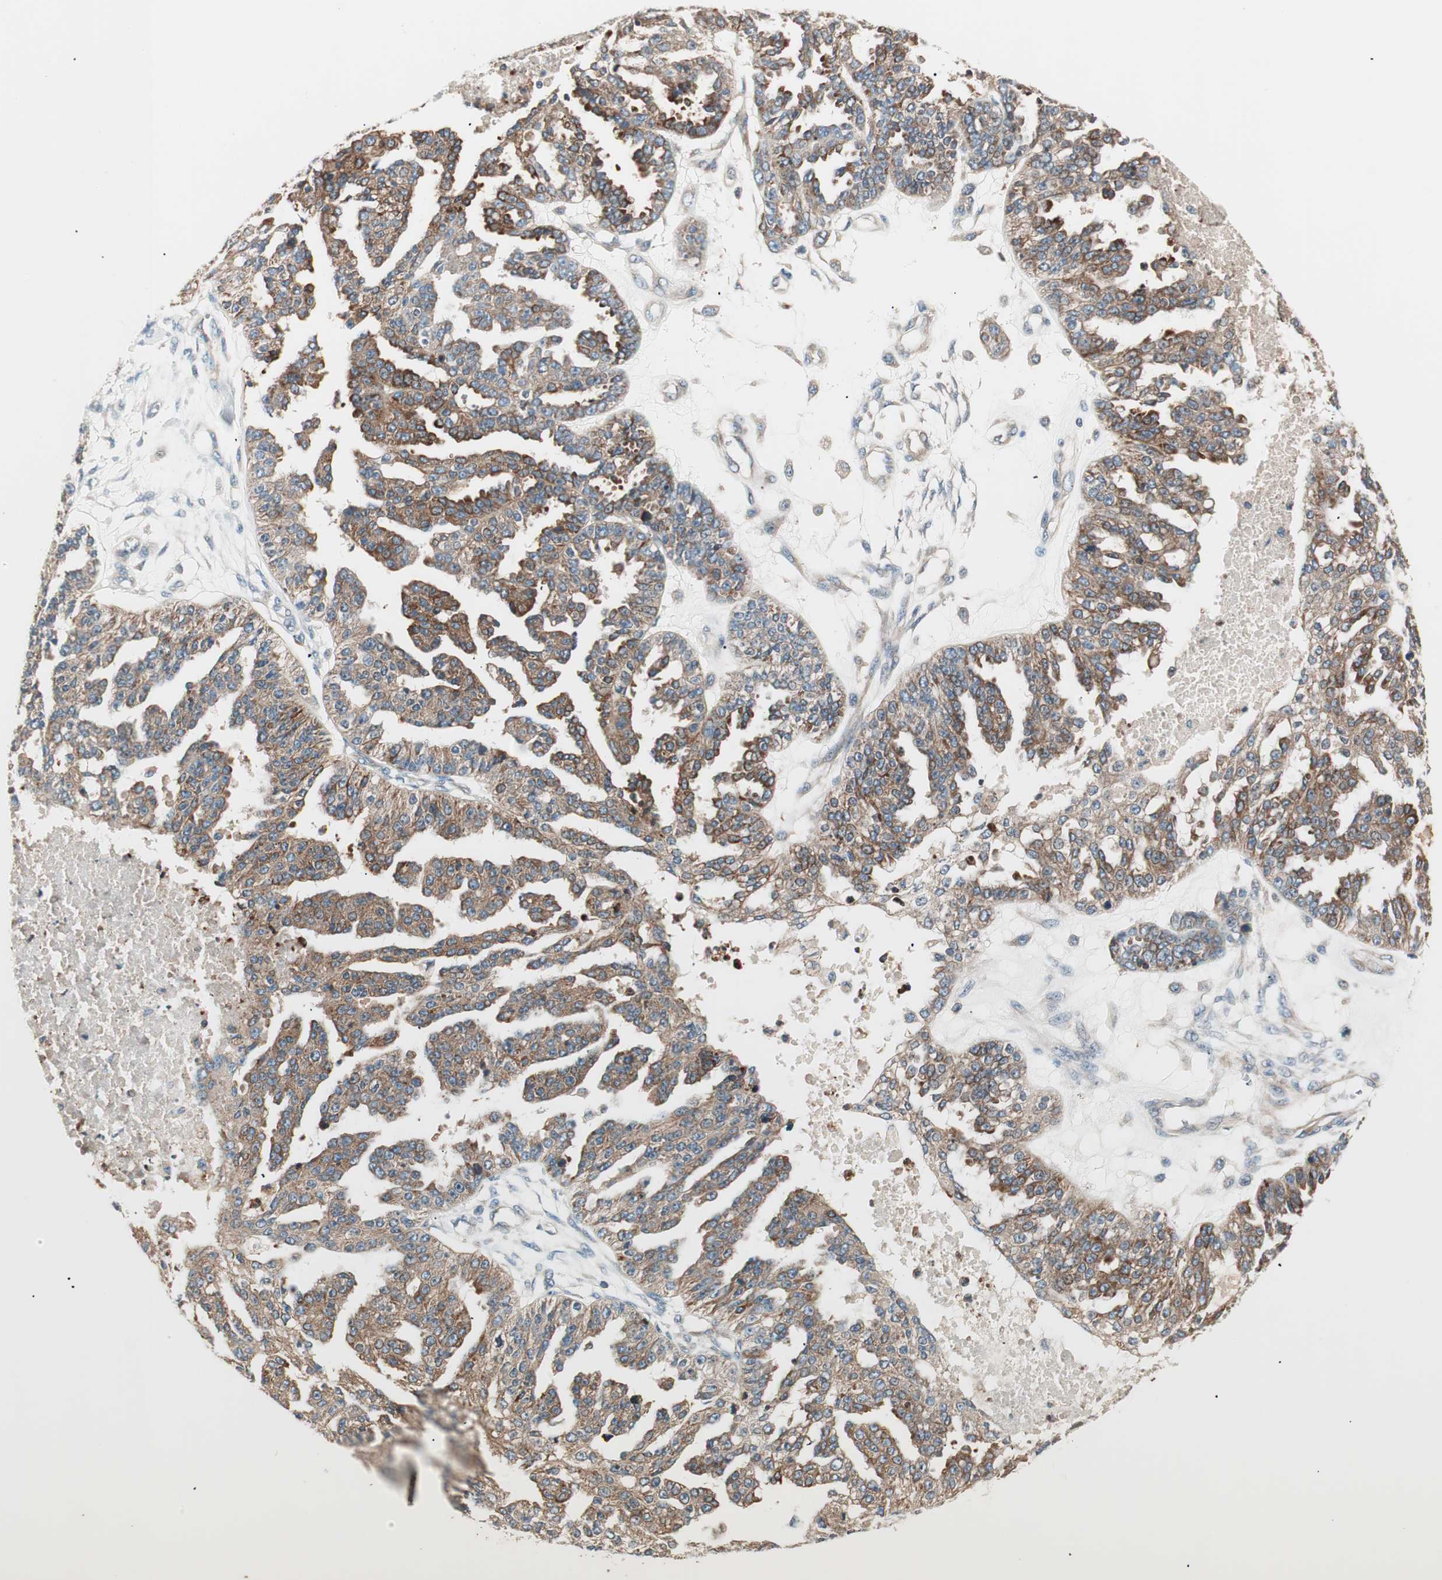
{"staining": {"intensity": "moderate", "quantity": ">75%", "location": "cytoplasmic/membranous"}, "tissue": "ovarian cancer", "cell_type": "Tumor cells", "image_type": "cancer", "snomed": [{"axis": "morphology", "description": "Cystadenocarcinoma, serous, NOS"}, {"axis": "topography", "description": "Ovary"}], "caption": "The photomicrograph exhibits staining of ovarian cancer (serous cystadenocarcinoma), revealing moderate cytoplasmic/membranous protein positivity (brown color) within tumor cells. (IHC, brightfield microscopy, high magnification).", "gene": "TSG101", "patient": {"sex": "female", "age": 58}}